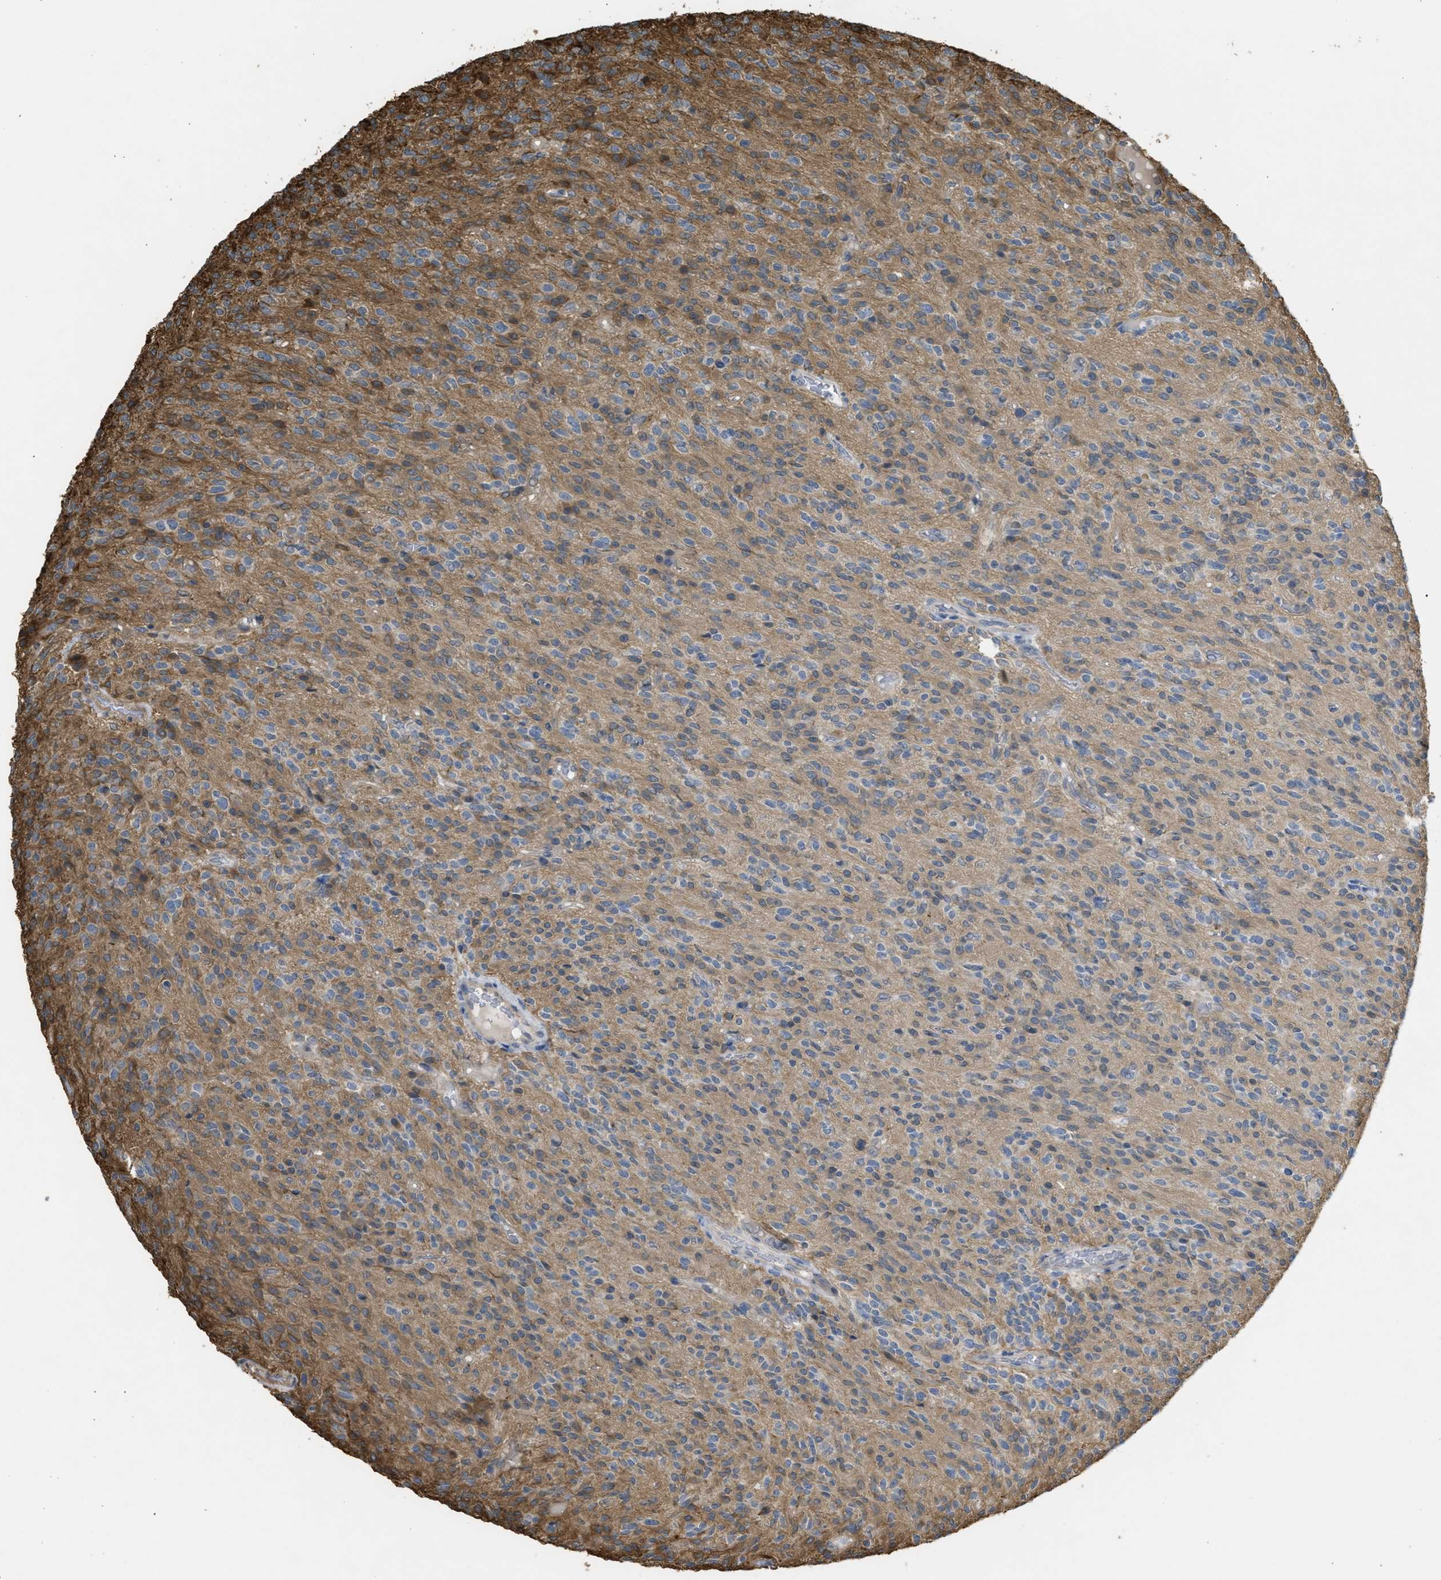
{"staining": {"intensity": "weak", "quantity": "25%-75%", "location": "cytoplasmic/membranous"}, "tissue": "glioma", "cell_type": "Tumor cells", "image_type": "cancer", "snomed": [{"axis": "morphology", "description": "Glioma, malignant, High grade"}, {"axis": "topography", "description": "Brain"}], "caption": "The micrograph reveals staining of glioma, revealing weak cytoplasmic/membranous protein positivity (brown color) within tumor cells. (Stains: DAB (3,3'-diaminobenzidine) in brown, nuclei in blue, Microscopy: brightfield microscopy at high magnification).", "gene": "BAG3", "patient": {"sex": "male", "age": 34}}